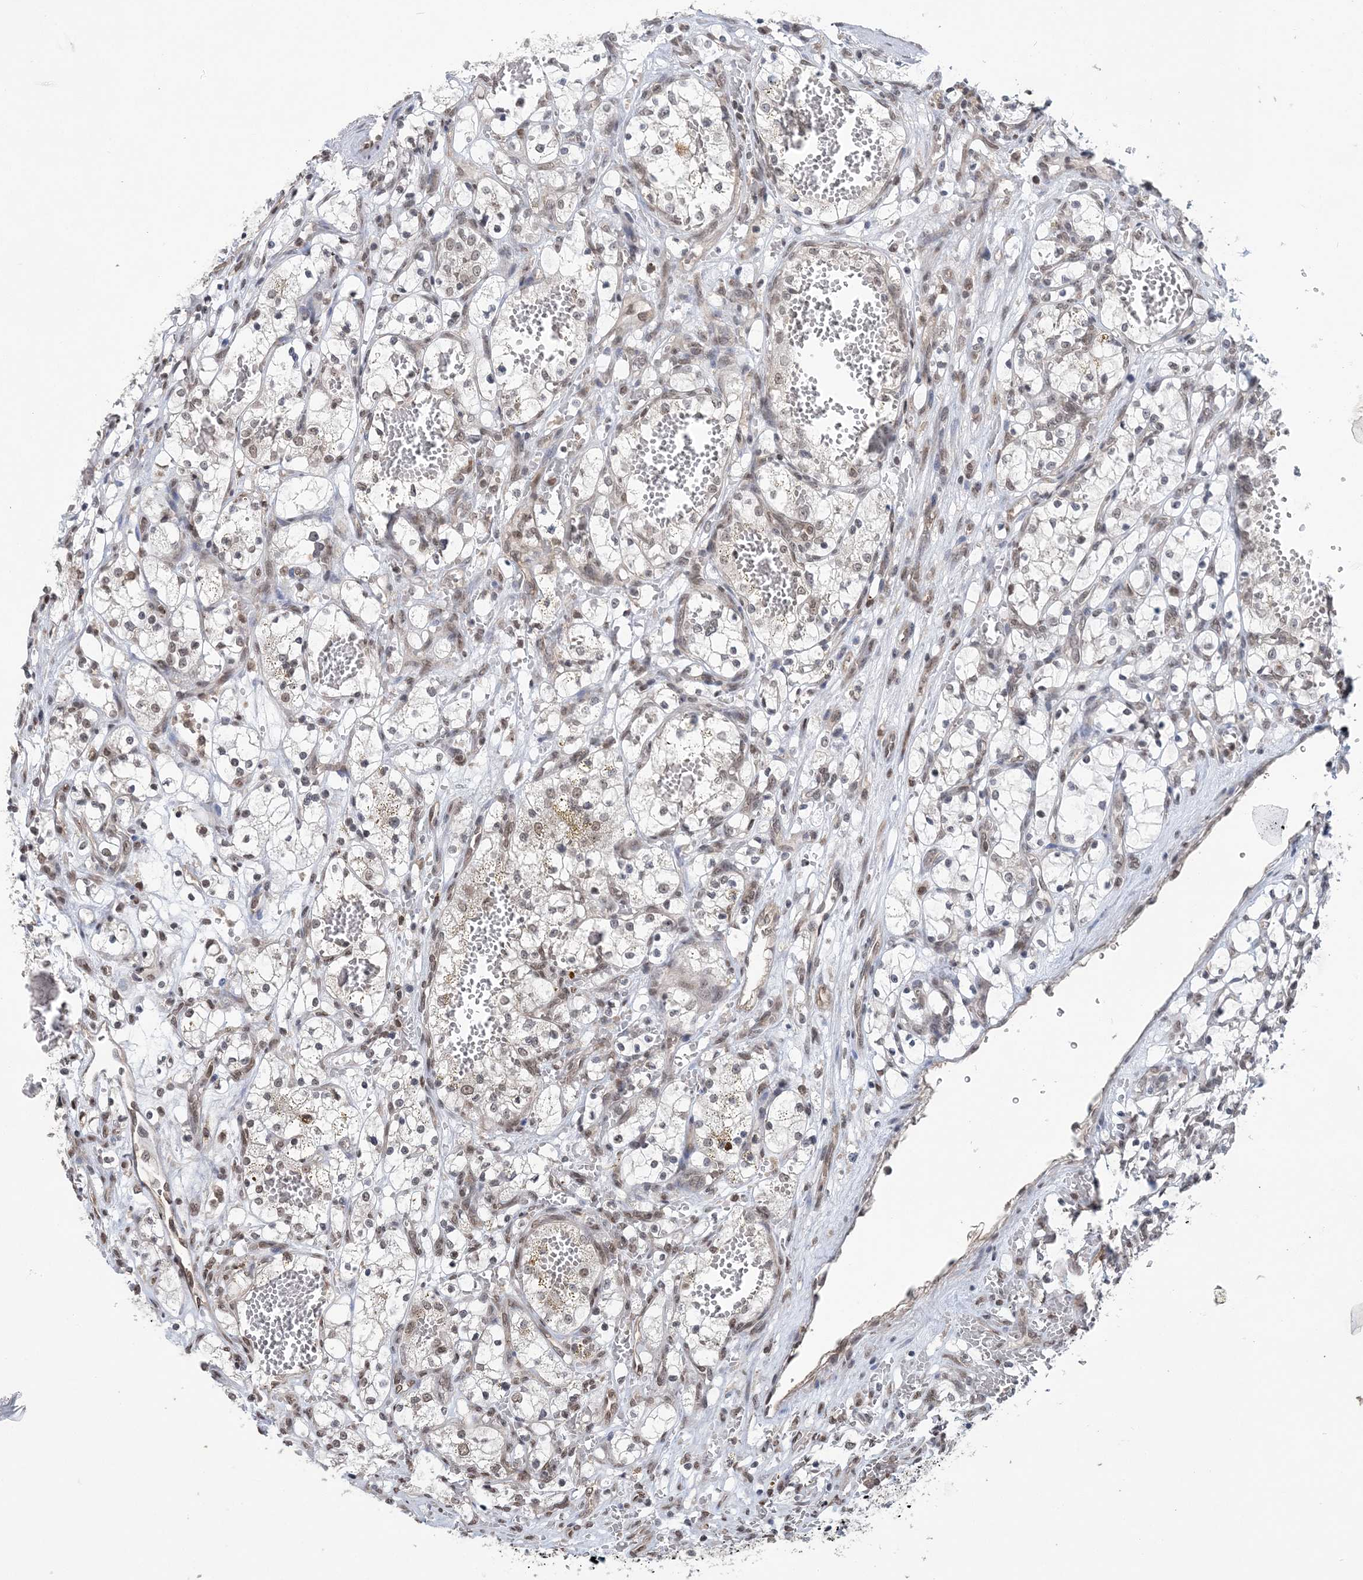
{"staining": {"intensity": "weak", "quantity": ">75%", "location": "nuclear"}, "tissue": "renal cancer", "cell_type": "Tumor cells", "image_type": "cancer", "snomed": [{"axis": "morphology", "description": "Adenocarcinoma, NOS"}, {"axis": "topography", "description": "Kidney"}], "caption": "Approximately >75% of tumor cells in adenocarcinoma (renal) display weak nuclear protein expression as visualized by brown immunohistochemical staining.", "gene": "CCDC152", "patient": {"sex": "female", "age": 69}}